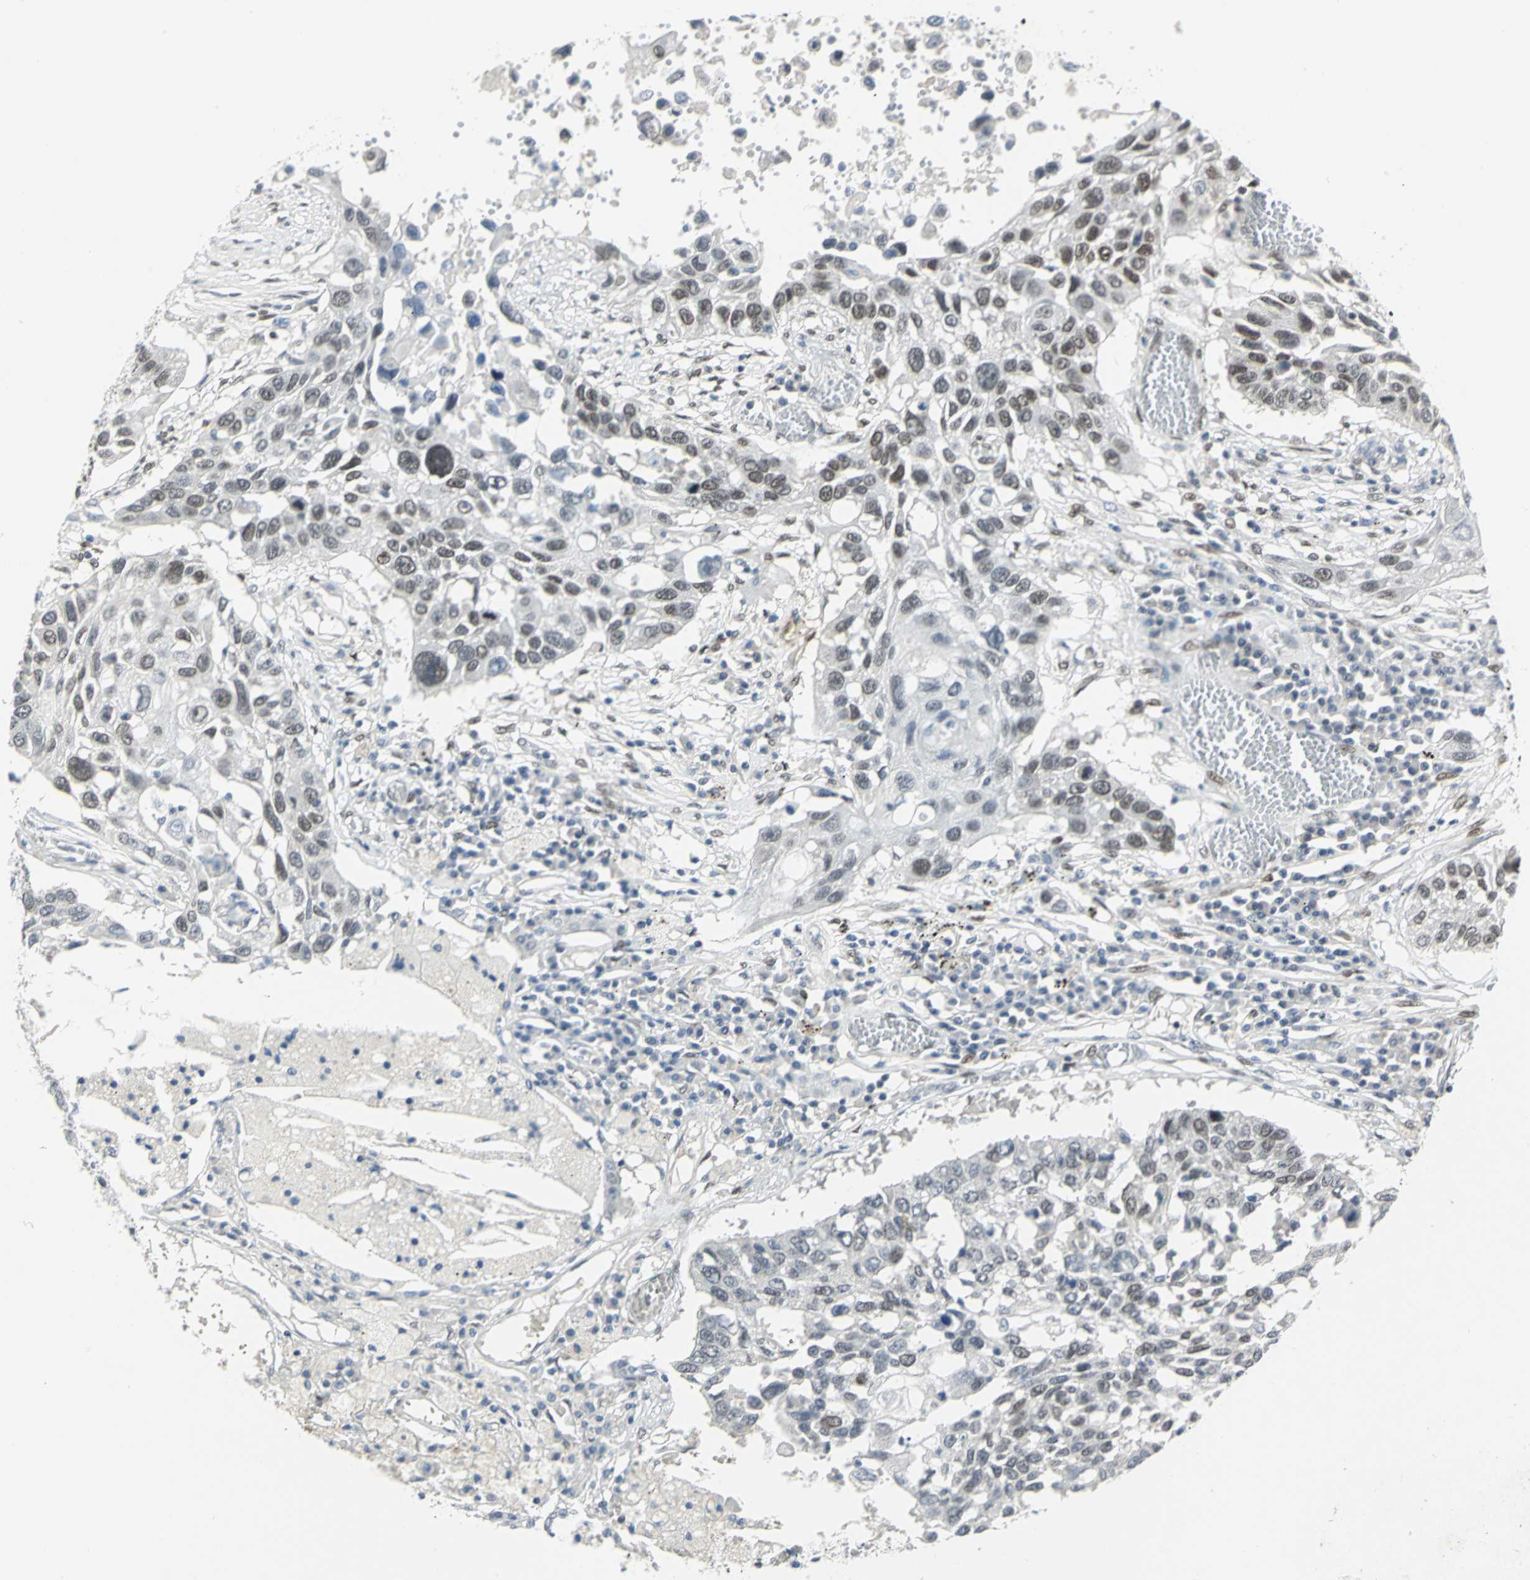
{"staining": {"intensity": "moderate", "quantity": ">75%", "location": "nuclear"}, "tissue": "lung cancer", "cell_type": "Tumor cells", "image_type": "cancer", "snomed": [{"axis": "morphology", "description": "Squamous cell carcinoma, NOS"}, {"axis": "topography", "description": "Lung"}], "caption": "This micrograph reveals squamous cell carcinoma (lung) stained with immunohistochemistry to label a protein in brown. The nuclear of tumor cells show moderate positivity for the protein. Nuclei are counter-stained blue.", "gene": "MEIS2", "patient": {"sex": "male", "age": 71}}